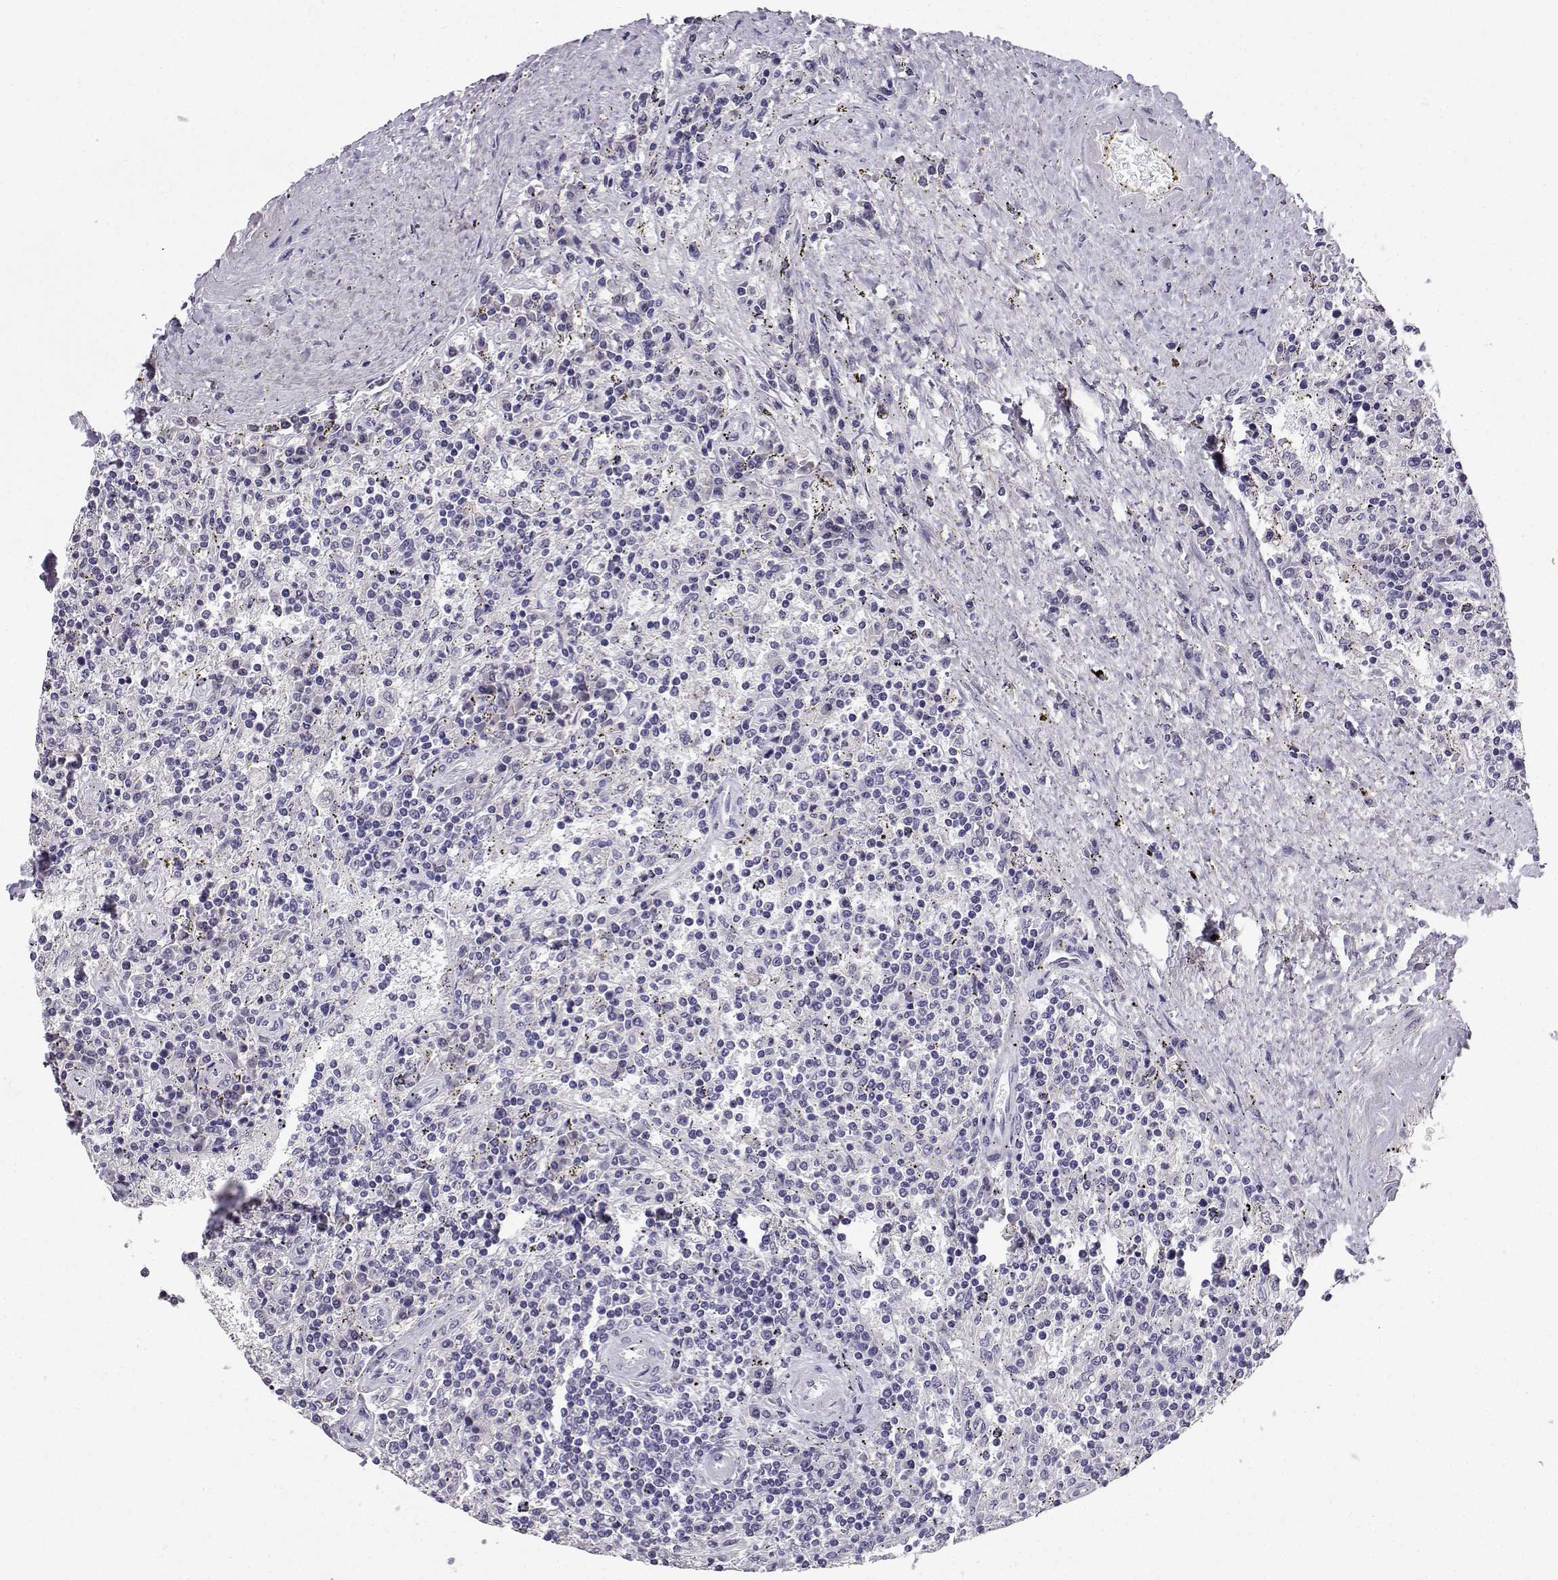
{"staining": {"intensity": "negative", "quantity": "none", "location": "none"}, "tissue": "lymphoma", "cell_type": "Tumor cells", "image_type": "cancer", "snomed": [{"axis": "morphology", "description": "Malignant lymphoma, non-Hodgkin's type, Low grade"}, {"axis": "topography", "description": "Spleen"}], "caption": "The micrograph exhibits no significant staining in tumor cells of low-grade malignant lymphoma, non-Hodgkin's type. The staining is performed using DAB (3,3'-diaminobenzidine) brown chromogen with nuclei counter-stained in using hematoxylin.", "gene": "SPAG11B", "patient": {"sex": "male", "age": 62}}